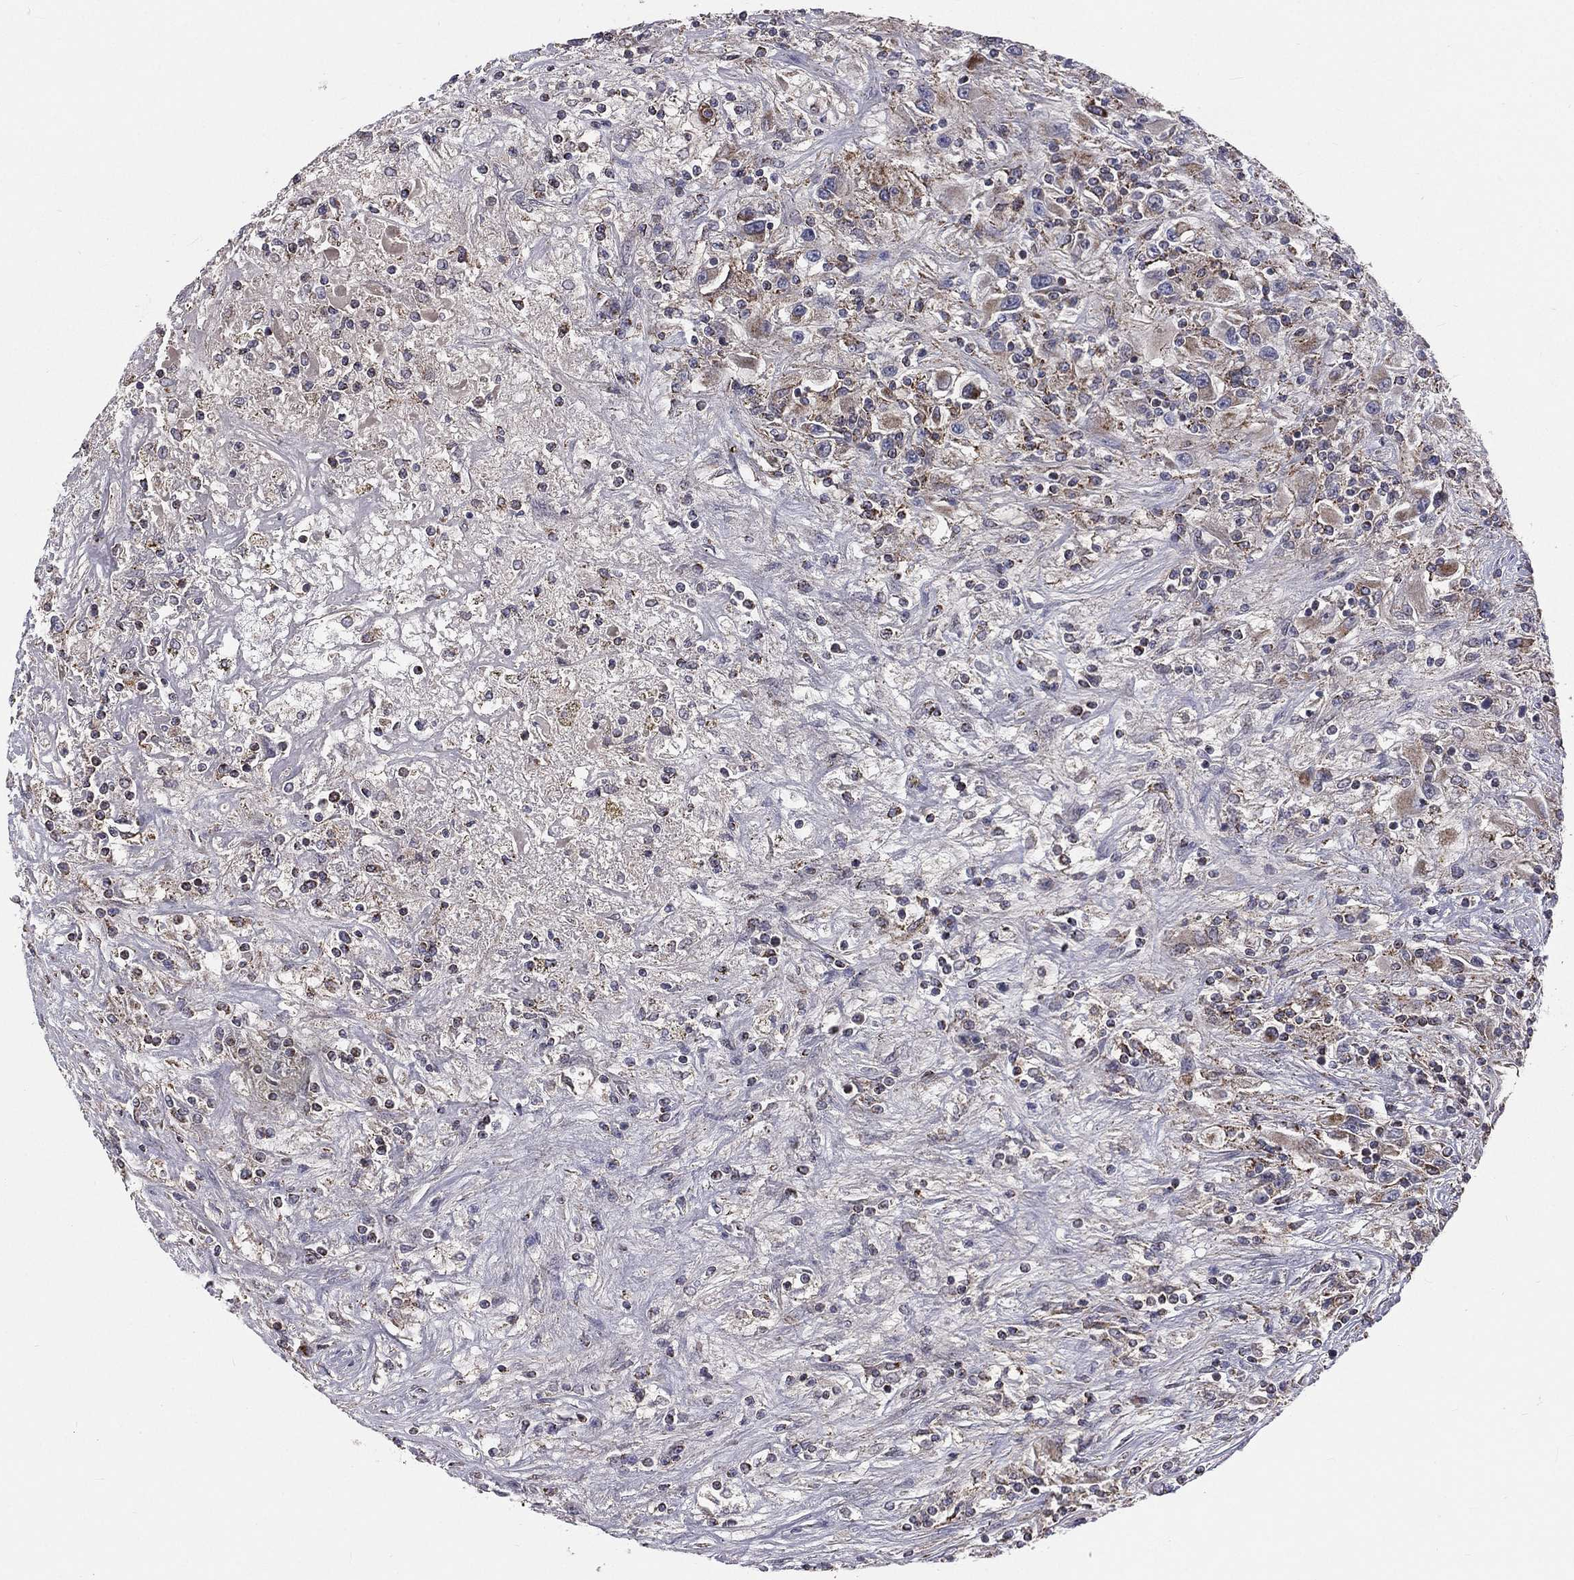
{"staining": {"intensity": "negative", "quantity": "none", "location": "none"}, "tissue": "renal cancer", "cell_type": "Tumor cells", "image_type": "cancer", "snomed": [{"axis": "morphology", "description": "Adenocarcinoma, NOS"}, {"axis": "topography", "description": "Kidney"}], "caption": "Immunohistochemistry of human renal cancer exhibits no staining in tumor cells. (IHC, brightfield microscopy, high magnification).", "gene": "GPD1", "patient": {"sex": "female", "age": 67}}